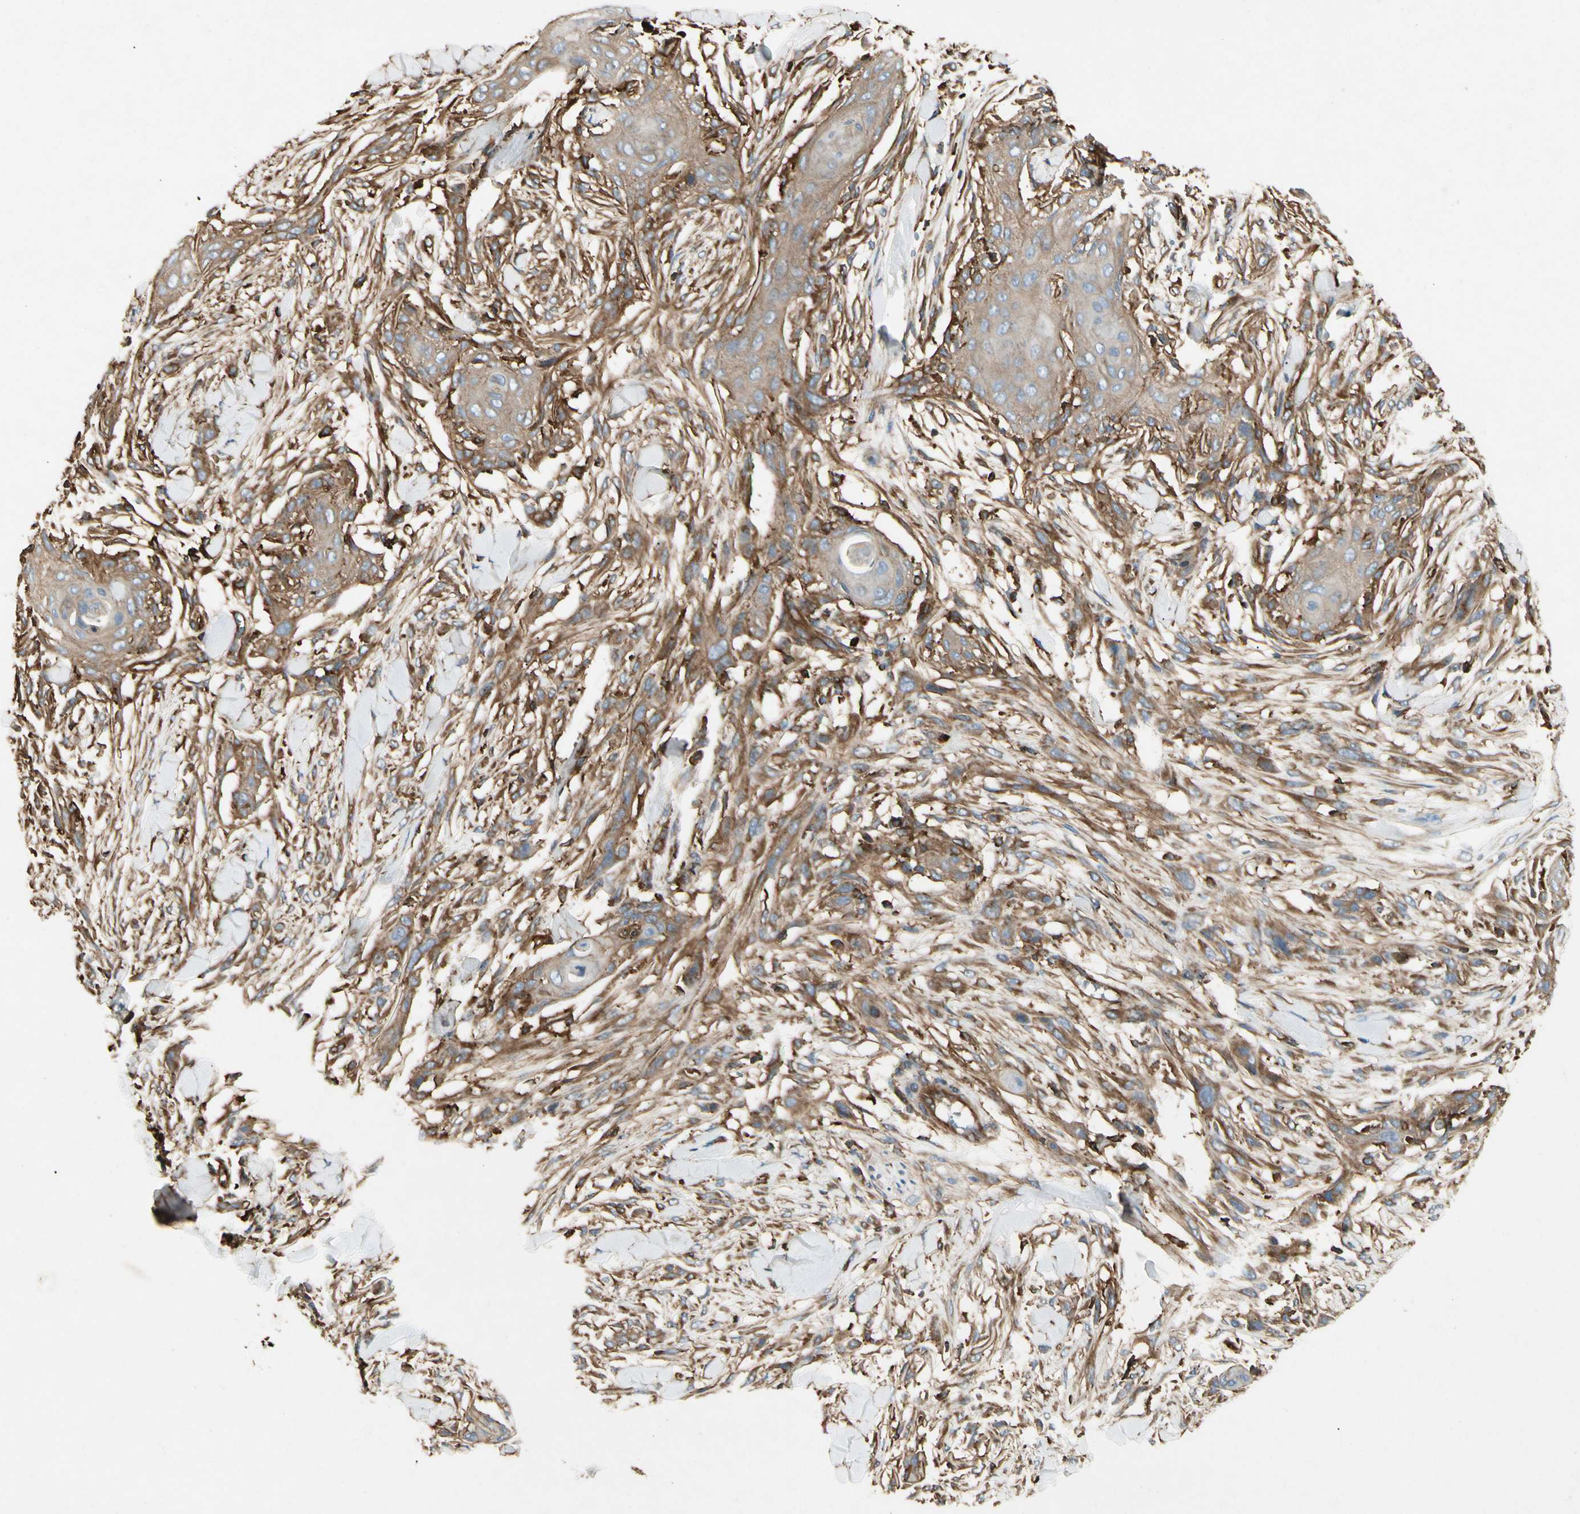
{"staining": {"intensity": "moderate", "quantity": ">75%", "location": "cytoplasmic/membranous"}, "tissue": "skin cancer", "cell_type": "Tumor cells", "image_type": "cancer", "snomed": [{"axis": "morphology", "description": "Squamous cell carcinoma, NOS"}, {"axis": "topography", "description": "Skin"}], "caption": "High-magnification brightfield microscopy of skin squamous cell carcinoma stained with DAB (brown) and counterstained with hematoxylin (blue). tumor cells exhibit moderate cytoplasmic/membranous staining is appreciated in approximately>75% of cells.", "gene": "ARPC2", "patient": {"sex": "female", "age": 59}}